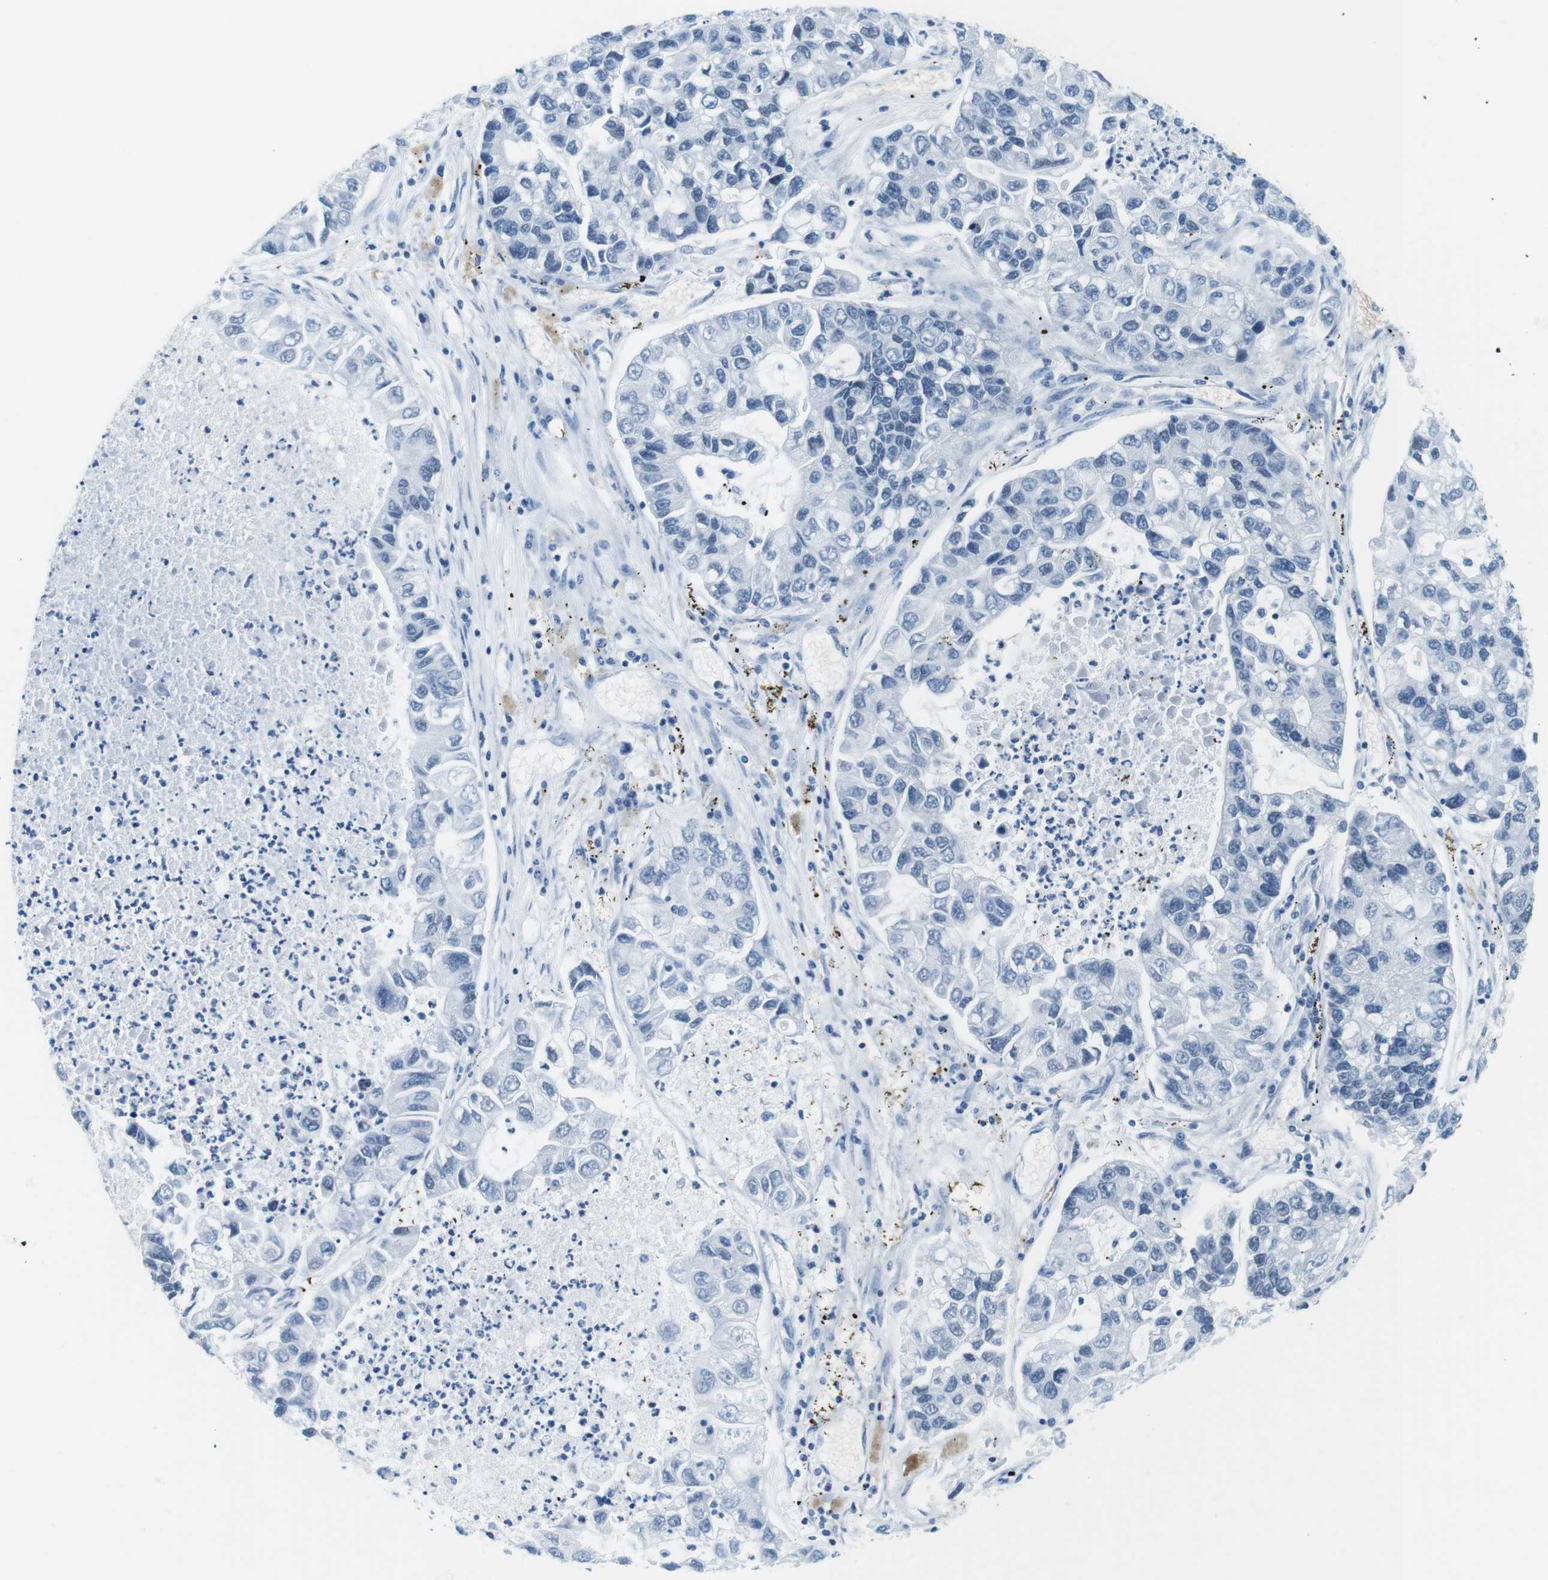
{"staining": {"intensity": "negative", "quantity": "none", "location": "none"}, "tissue": "lung cancer", "cell_type": "Tumor cells", "image_type": "cancer", "snomed": [{"axis": "morphology", "description": "Adenocarcinoma, NOS"}, {"axis": "topography", "description": "Lung"}], "caption": "This is an immunohistochemistry photomicrograph of human lung cancer. There is no staining in tumor cells.", "gene": "TFAP2C", "patient": {"sex": "female", "age": 51}}